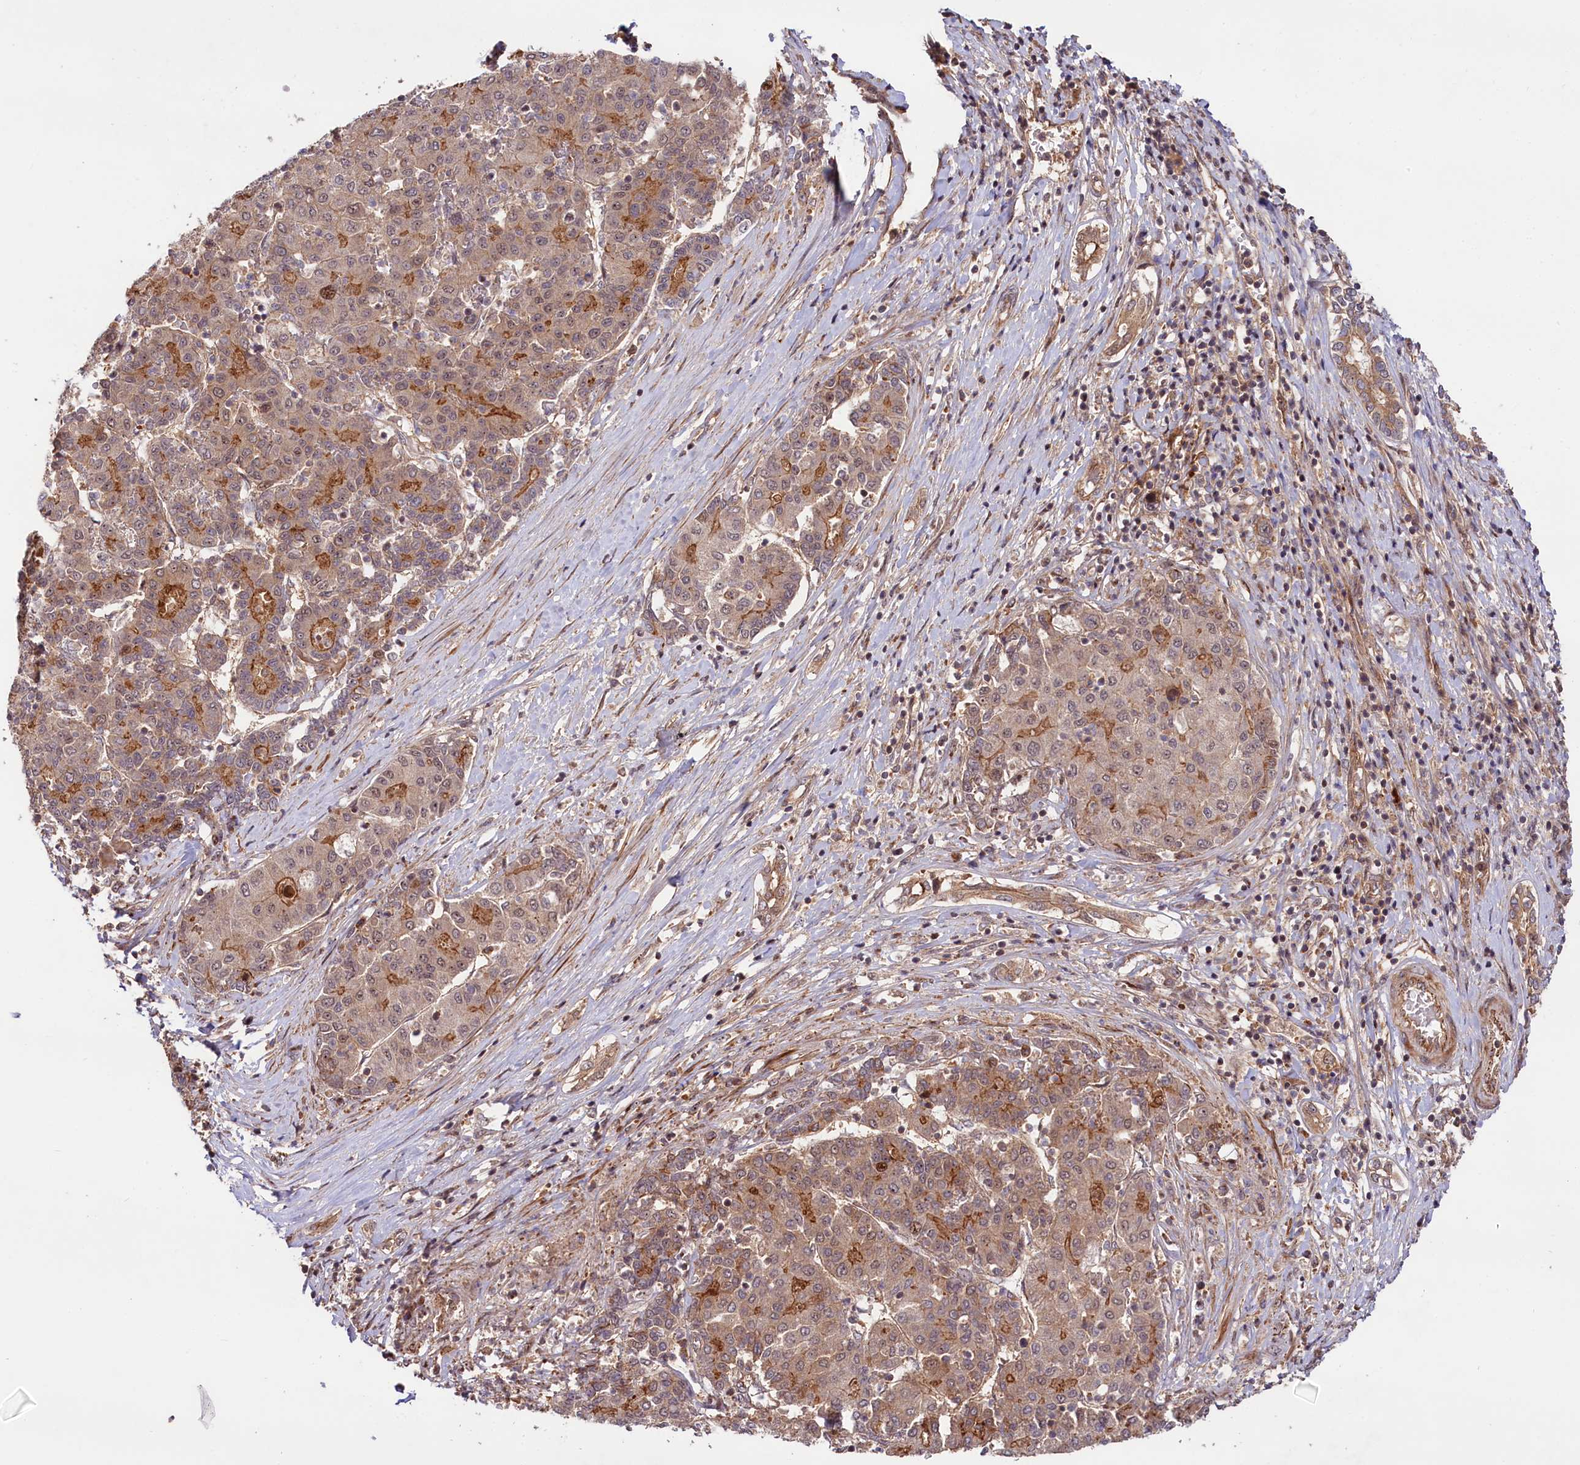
{"staining": {"intensity": "moderate", "quantity": ">75%", "location": "cytoplasmic/membranous"}, "tissue": "liver cancer", "cell_type": "Tumor cells", "image_type": "cancer", "snomed": [{"axis": "morphology", "description": "Carcinoma, Hepatocellular, NOS"}, {"axis": "topography", "description": "Liver"}], "caption": "An image of liver cancer (hepatocellular carcinoma) stained for a protein exhibits moderate cytoplasmic/membranous brown staining in tumor cells.", "gene": "NEDD1", "patient": {"sex": "male", "age": 65}}